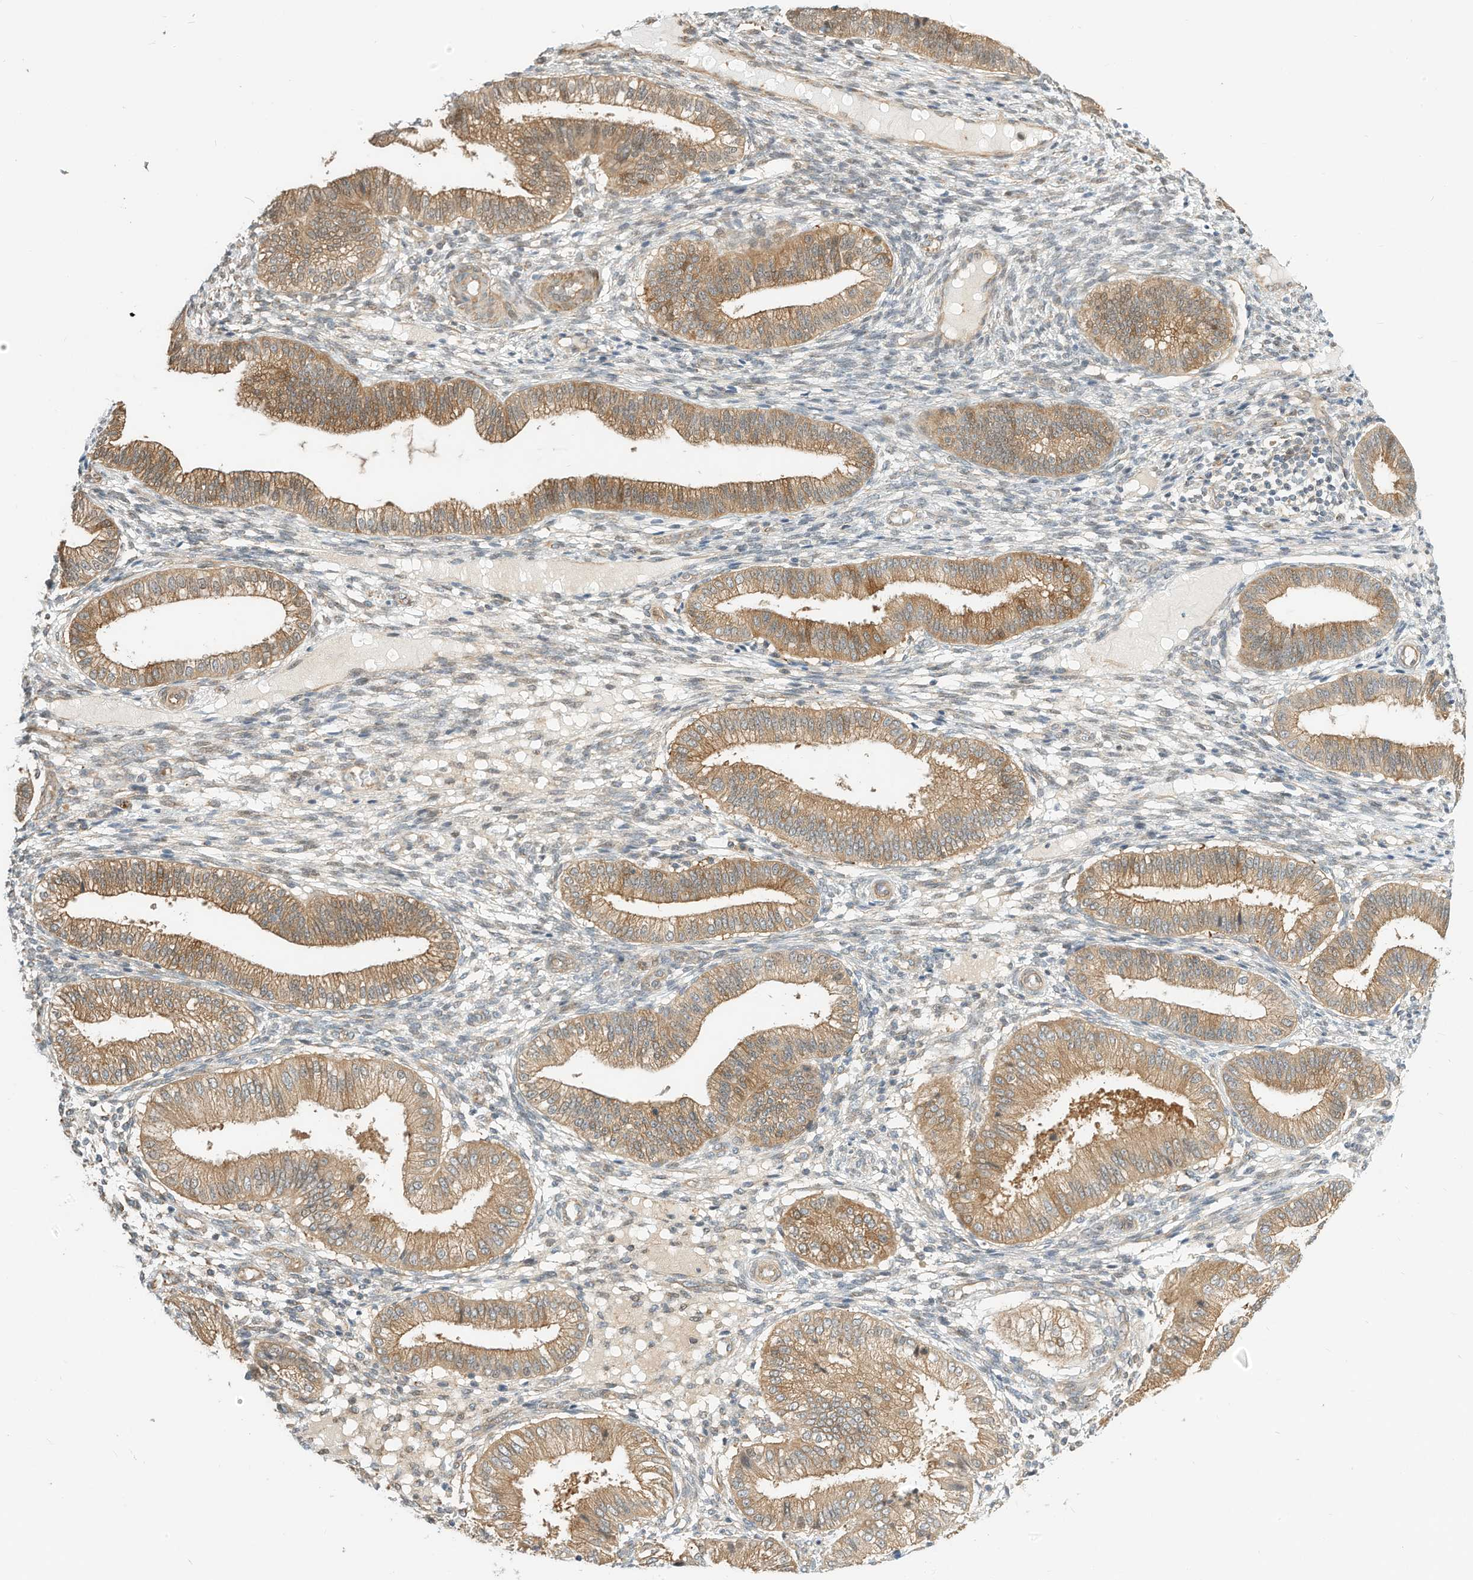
{"staining": {"intensity": "weak", "quantity": "<25%", "location": "cytoplasmic/membranous"}, "tissue": "endometrium", "cell_type": "Cells in endometrial stroma", "image_type": "normal", "snomed": [{"axis": "morphology", "description": "Normal tissue, NOS"}, {"axis": "topography", "description": "Endometrium"}], "caption": "DAB immunohistochemical staining of unremarkable endometrium displays no significant staining in cells in endometrial stroma. (Stains: DAB (3,3'-diaminobenzidine) immunohistochemistry (IHC) with hematoxylin counter stain, Microscopy: brightfield microscopy at high magnification).", "gene": "OFD1", "patient": {"sex": "female", "age": 39}}